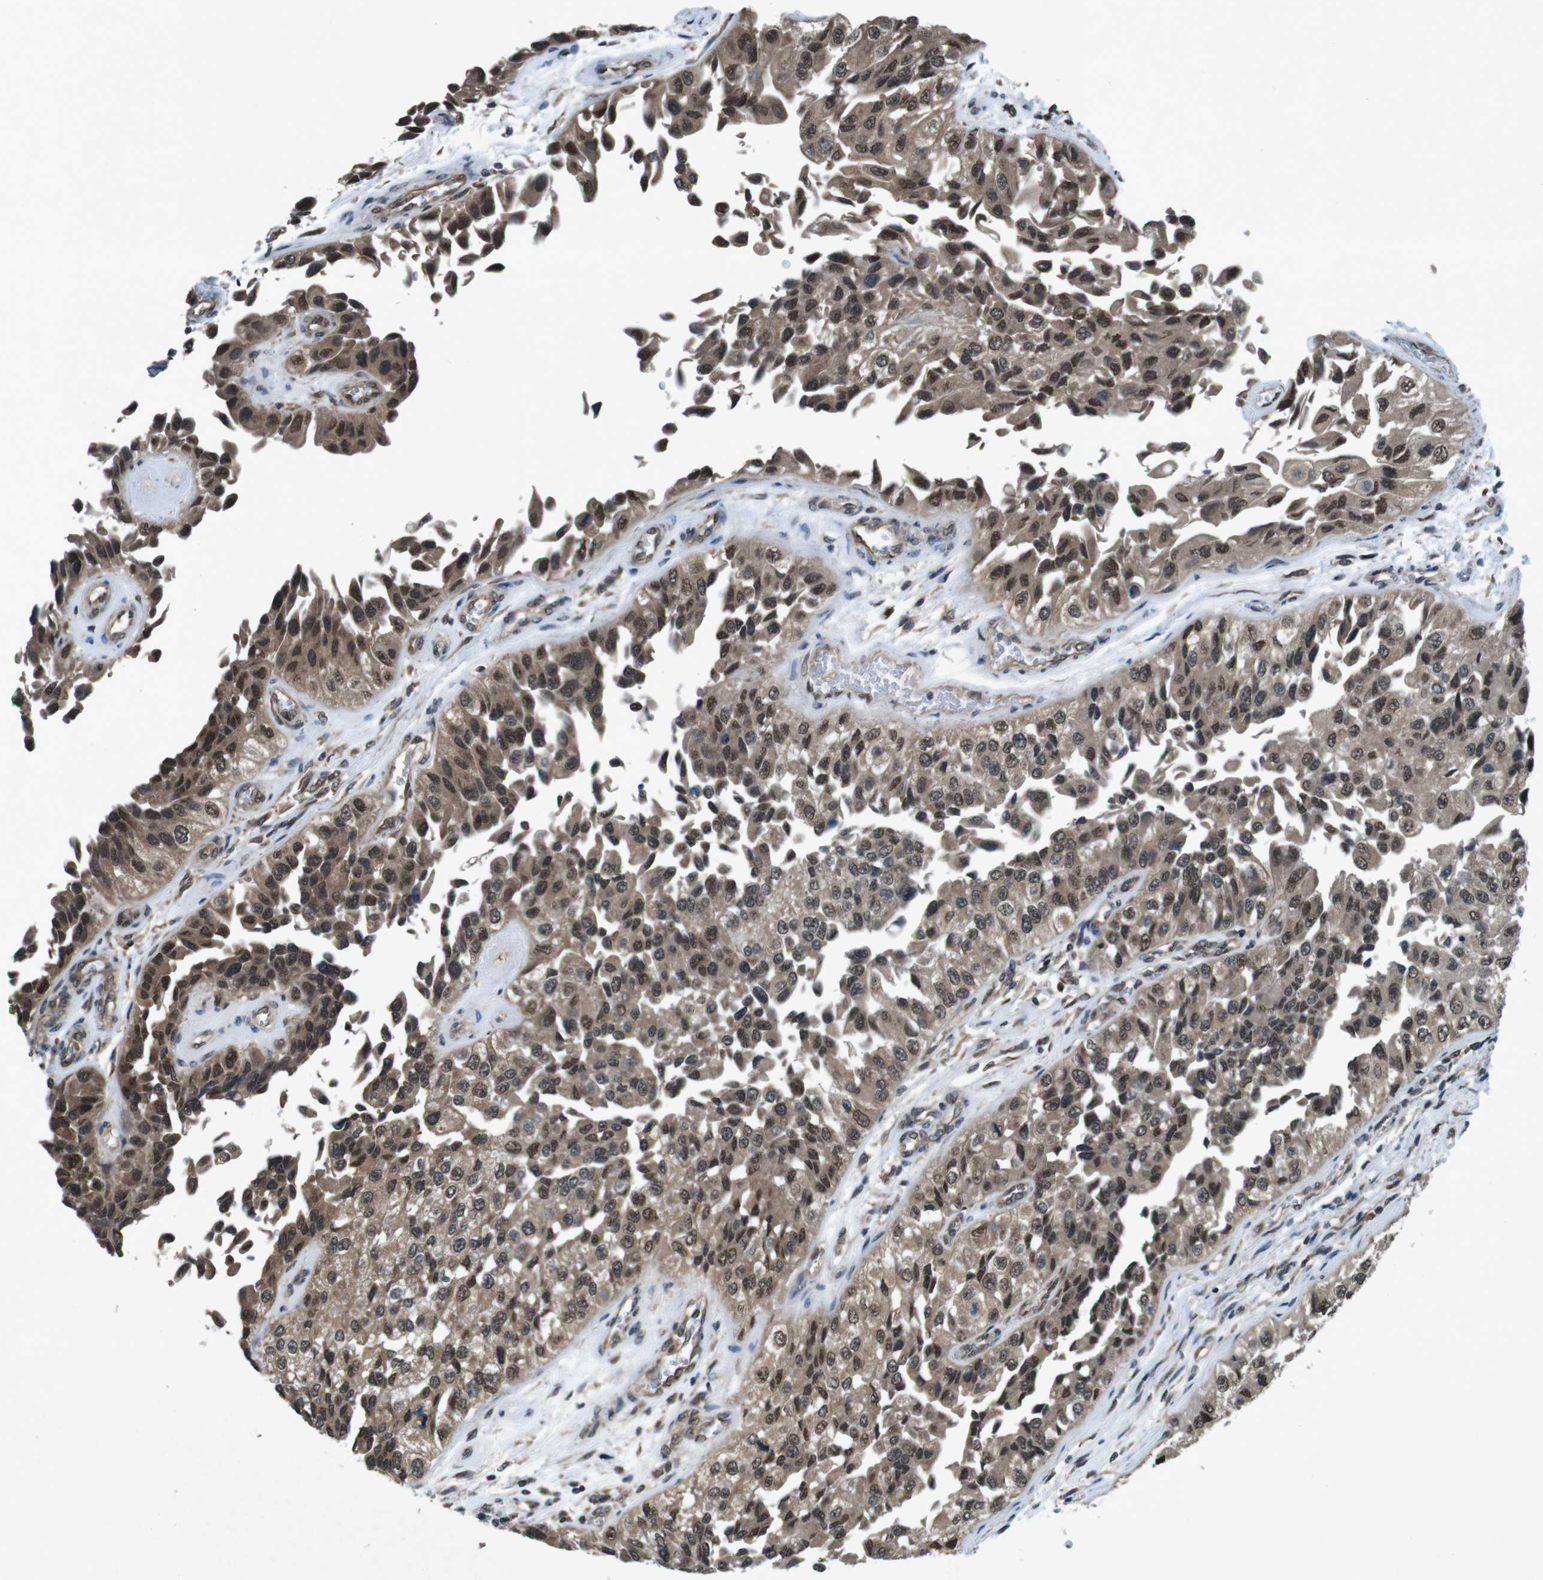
{"staining": {"intensity": "moderate", "quantity": ">75%", "location": "cytoplasmic/membranous,nuclear"}, "tissue": "urothelial cancer", "cell_type": "Tumor cells", "image_type": "cancer", "snomed": [{"axis": "morphology", "description": "Urothelial carcinoma, High grade"}, {"axis": "topography", "description": "Kidney"}, {"axis": "topography", "description": "Urinary bladder"}], "caption": "High-power microscopy captured an immunohistochemistry photomicrograph of high-grade urothelial carcinoma, revealing moderate cytoplasmic/membranous and nuclear positivity in about >75% of tumor cells.", "gene": "SOCS1", "patient": {"sex": "male", "age": 77}}